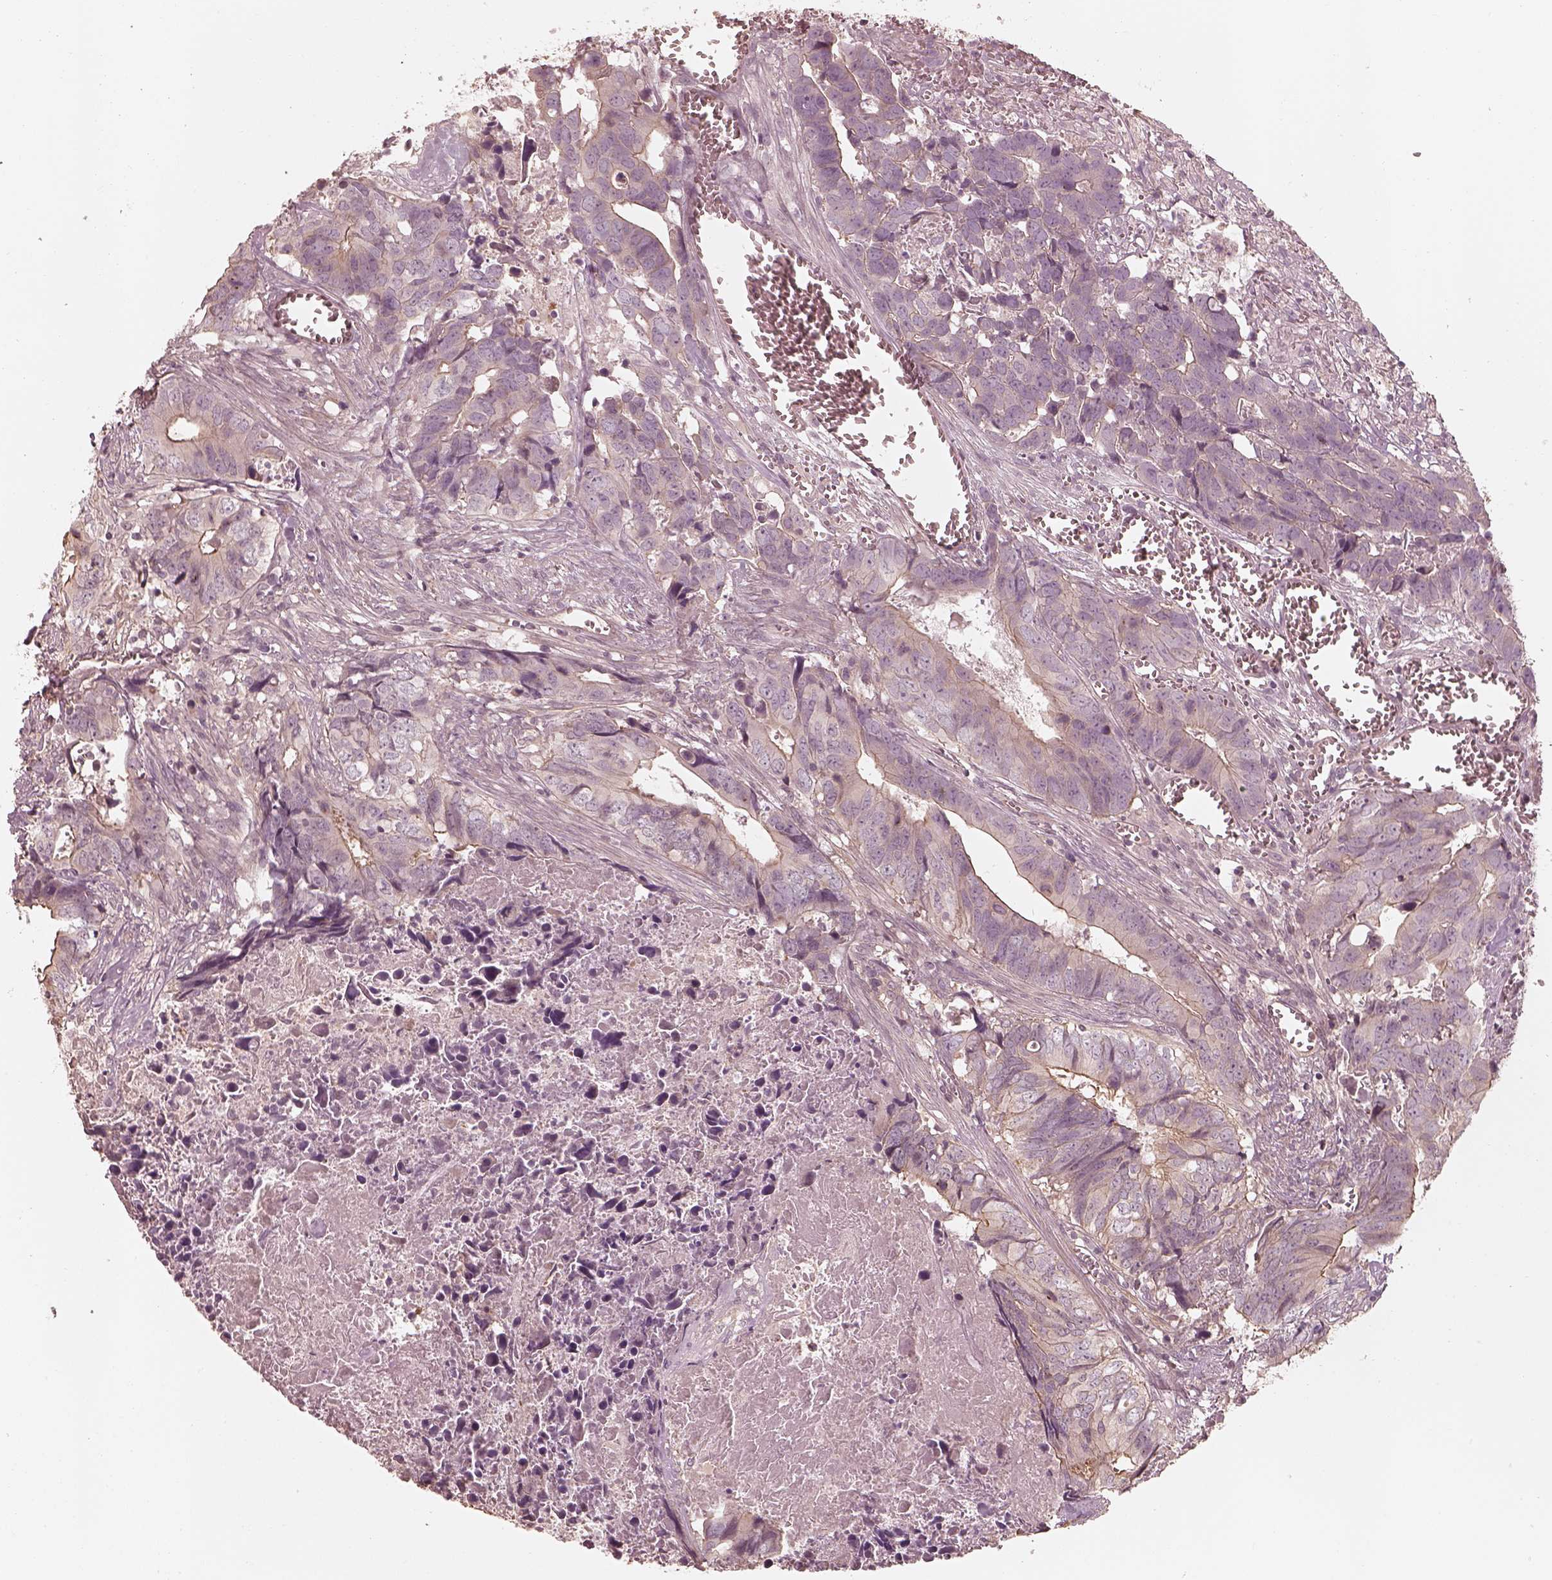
{"staining": {"intensity": "weak", "quantity": "<25%", "location": "cytoplasmic/membranous"}, "tissue": "colorectal cancer", "cell_type": "Tumor cells", "image_type": "cancer", "snomed": [{"axis": "morphology", "description": "Adenocarcinoma, NOS"}, {"axis": "topography", "description": "Colon"}], "caption": "There is no significant staining in tumor cells of colorectal cancer (adenocarcinoma).", "gene": "KIF5C", "patient": {"sex": "female", "age": 82}}